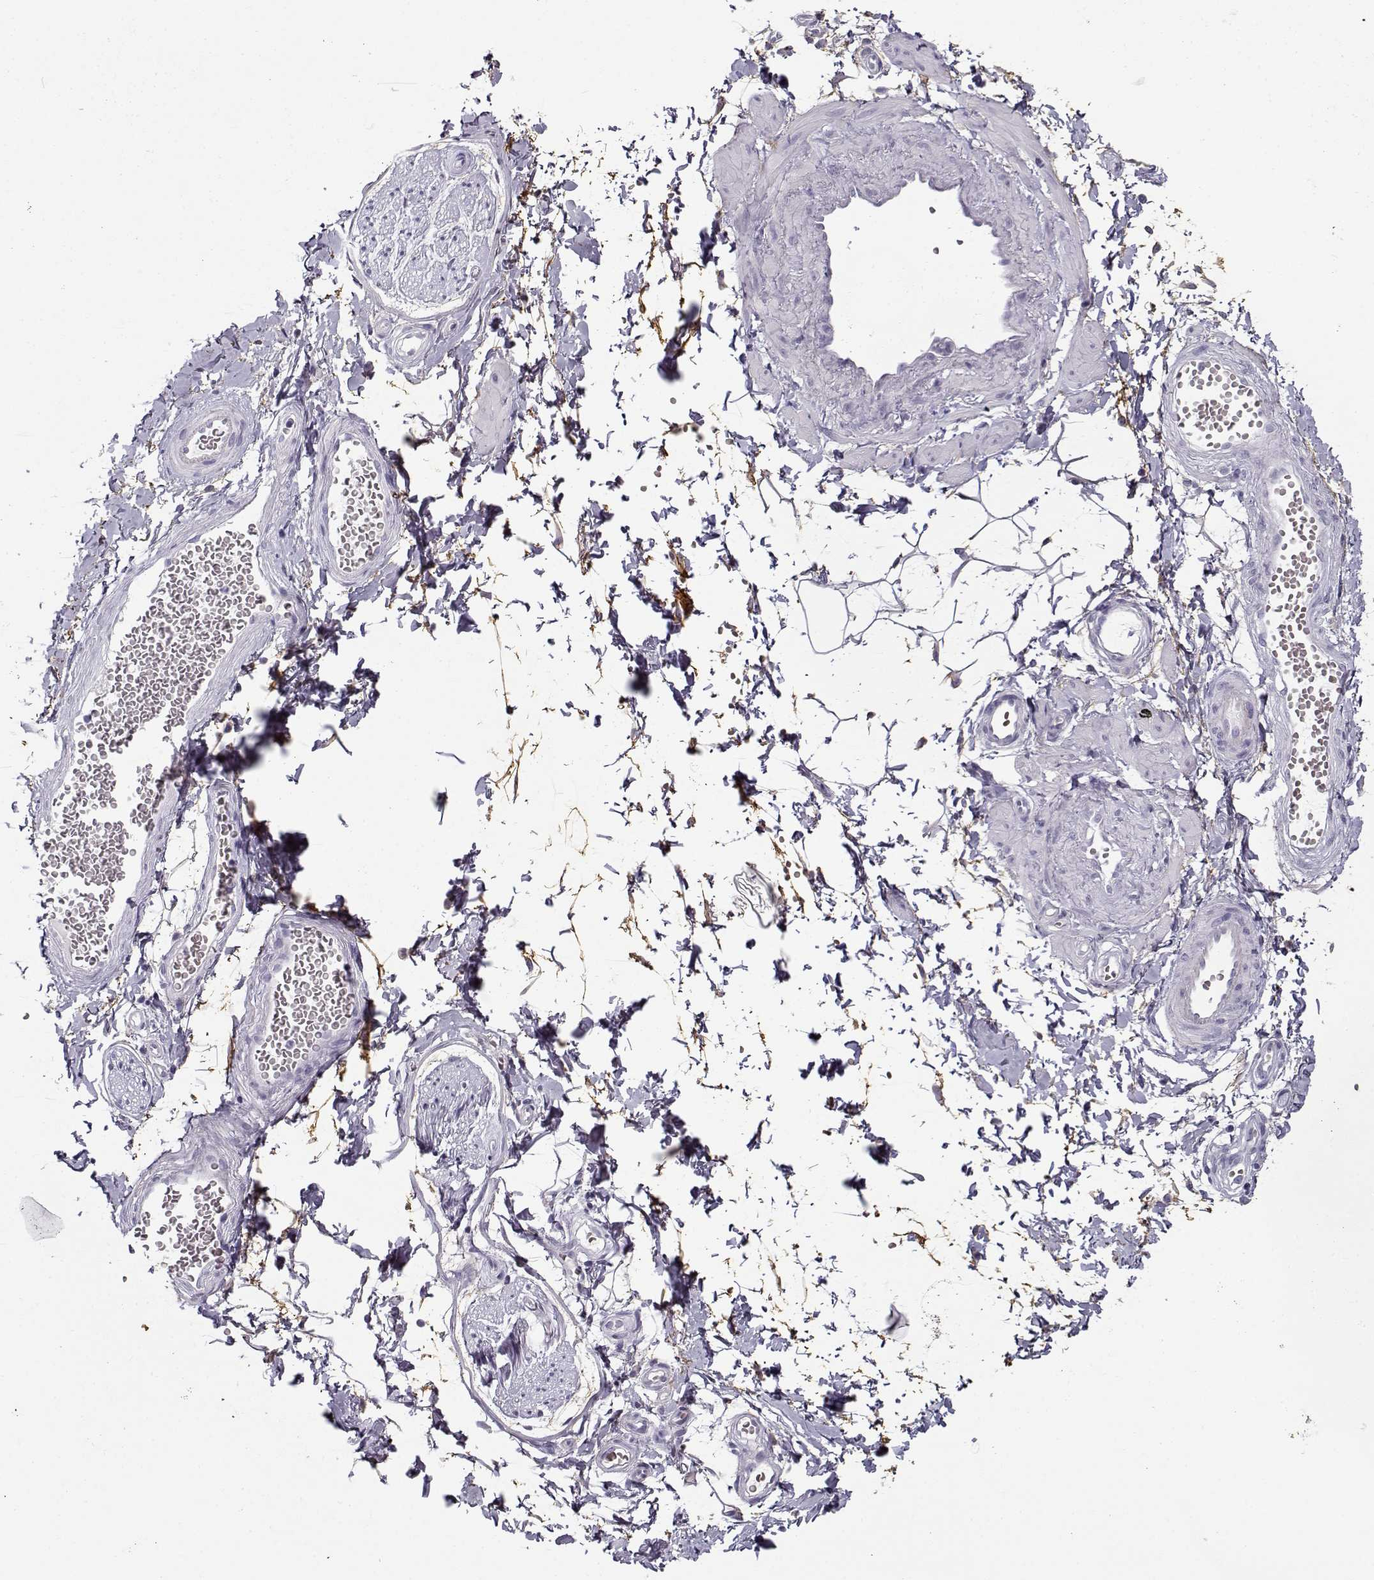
{"staining": {"intensity": "negative", "quantity": "none", "location": "none"}, "tissue": "adipose tissue", "cell_type": "Adipocytes", "image_type": "normal", "snomed": [{"axis": "morphology", "description": "Normal tissue, NOS"}, {"axis": "topography", "description": "Smooth muscle"}, {"axis": "topography", "description": "Peripheral nerve tissue"}], "caption": "Immunohistochemistry histopathology image of normal adipose tissue: adipose tissue stained with DAB demonstrates no significant protein expression in adipocytes.", "gene": "GTSF1L", "patient": {"sex": "male", "age": 22}}